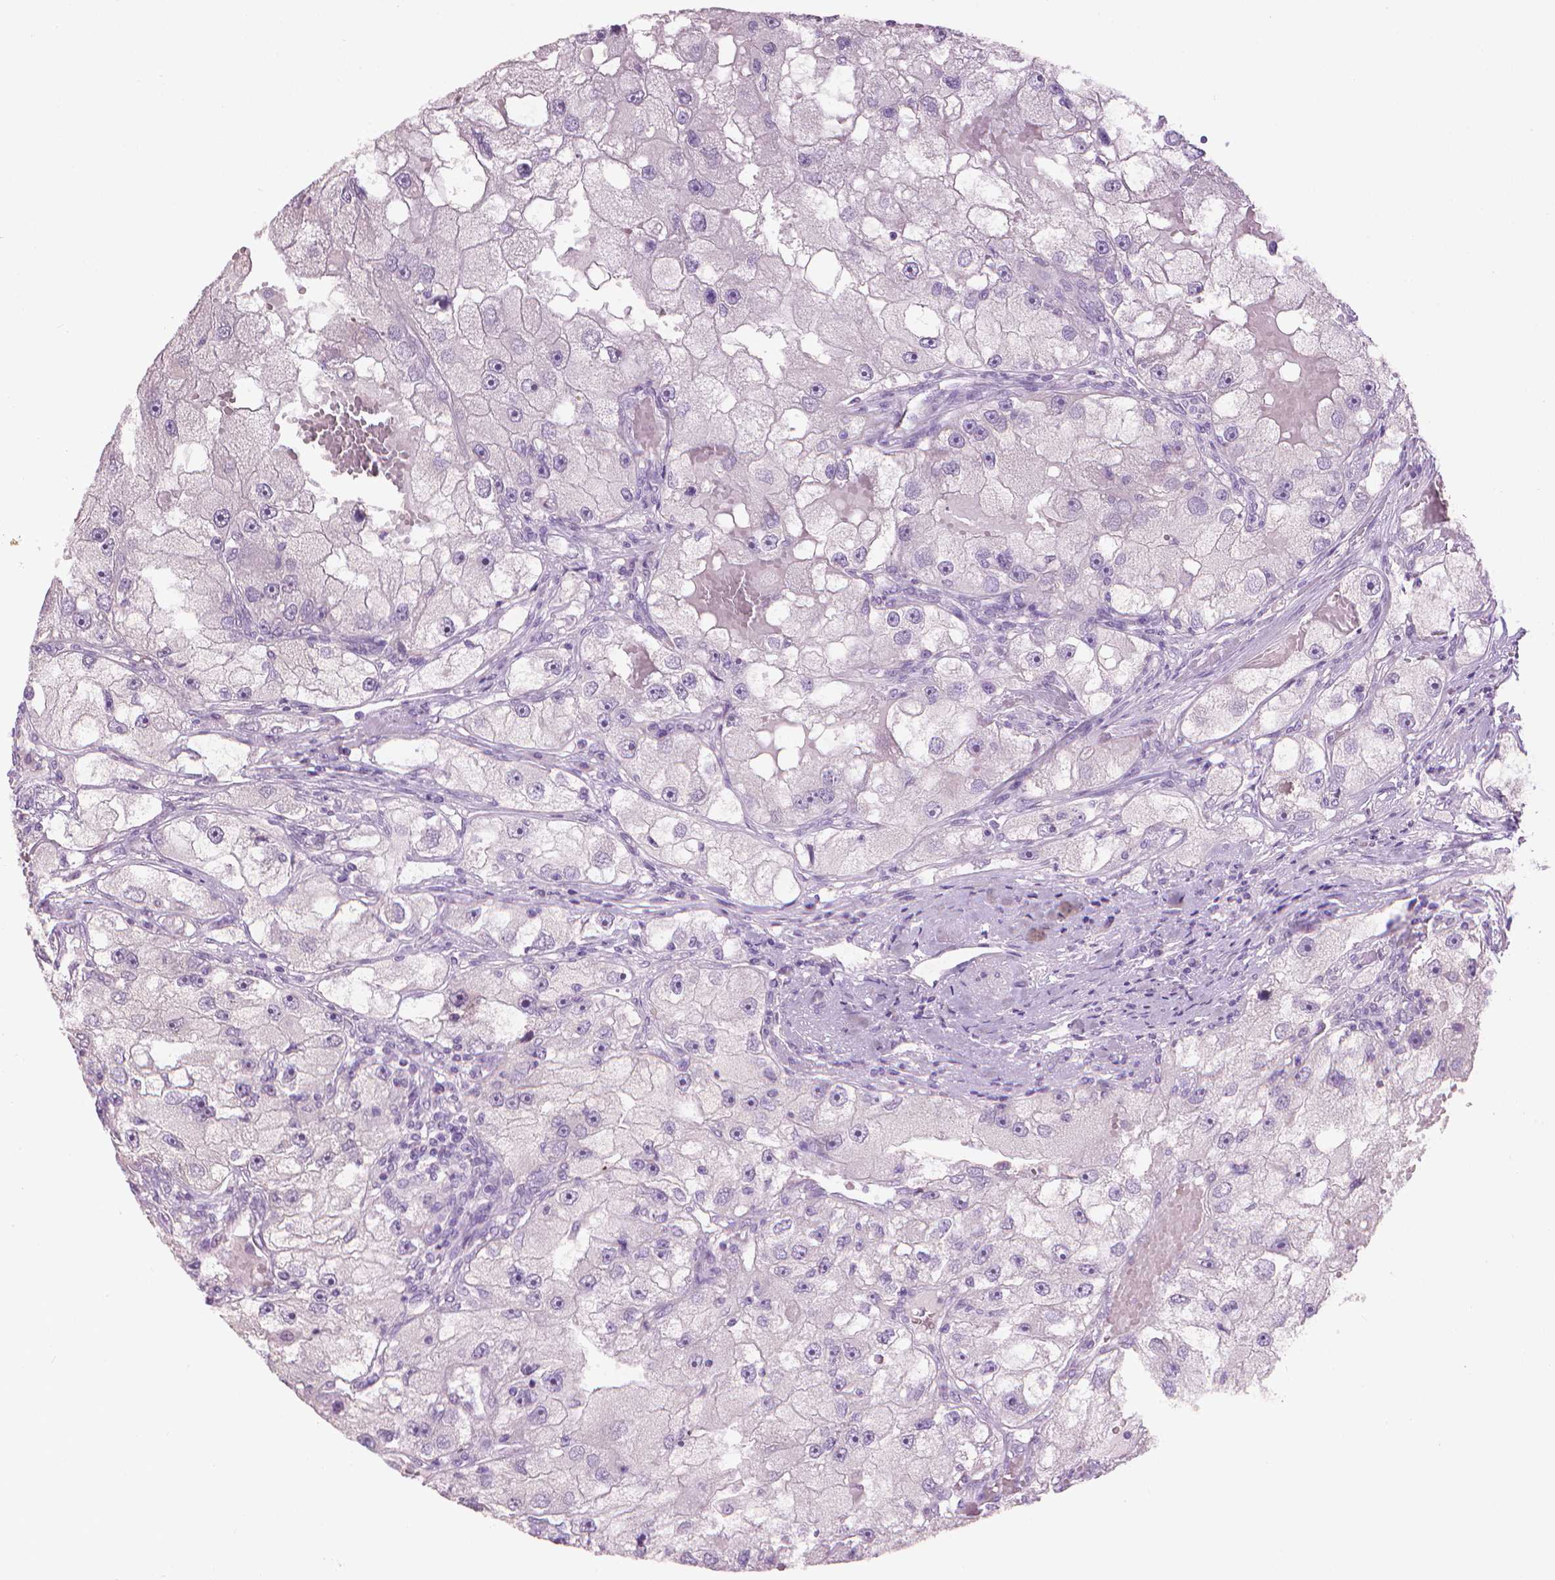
{"staining": {"intensity": "negative", "quantity": "none", "location": "none"}, "tissue": "renal cancer", "cell_type": "Tumor cells", "image_type": "cancer", "snomed": [{"axis": "morphology", "description": "Adenocarcinoma, NOS"}, {"axis": "topography", "description": "Kidney"}], "caption": "Immunohistochemistry micrograph of neoplastic tissue: adenocarcinoma (renal) stained with DAB (3,3'-diaminobenzidine) exhibits no significant protein staining in tumor cells. (Brightfield microscopy of DAB (3,3'-diaminobenzidine) immunohistochemistry at high magnification).", "gene": "MLANA", "patient": {"sex": "male", "age": 63}}